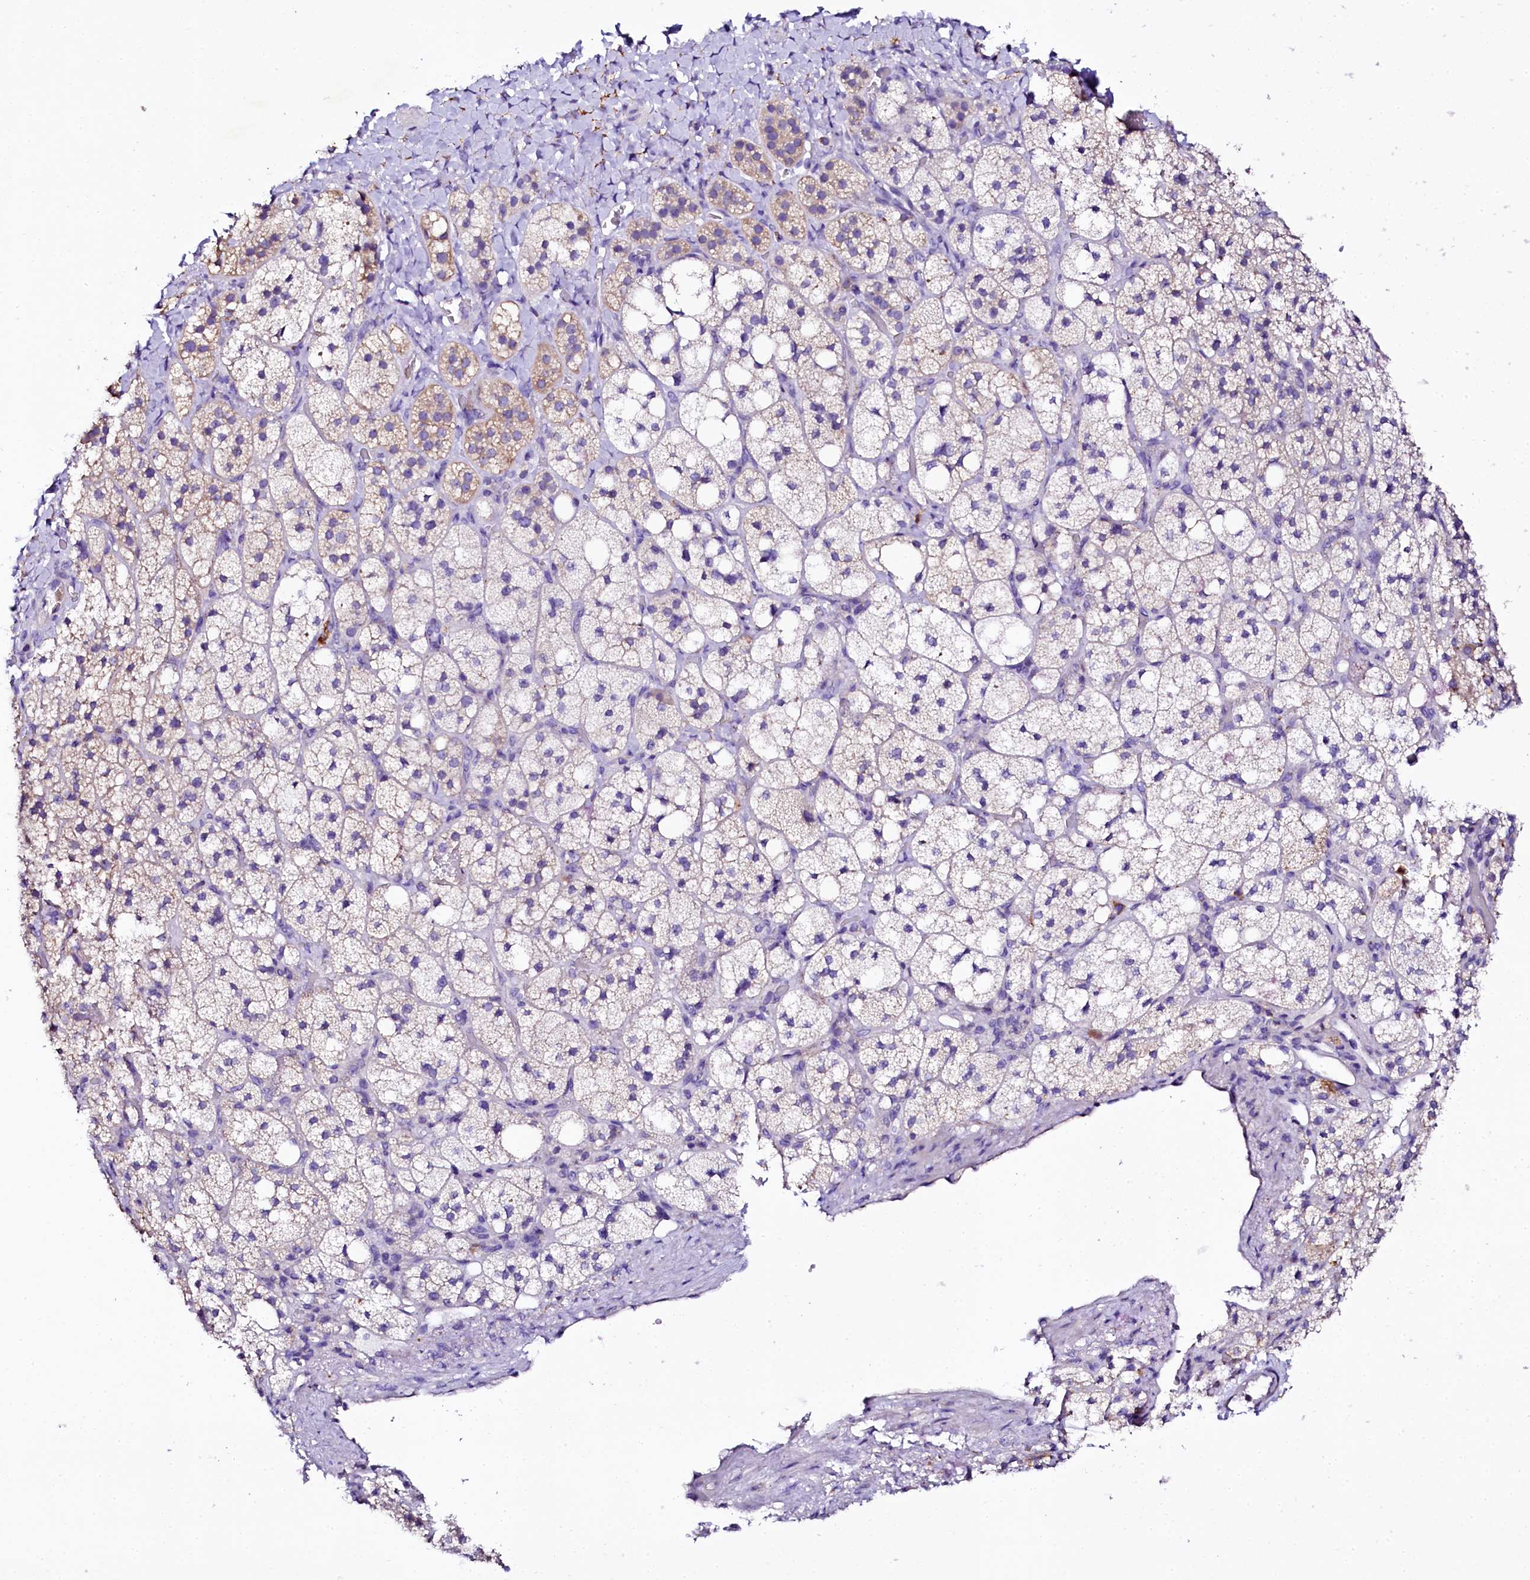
{"staining": {"intensity": "moderate", "quantity": "<25%", "location": "cytoplasmic/membranous"}, "tissue": "adrenal gland", "cell_type": "Glandular cells", "image_type": "normal", "snomed": [{"axis": "morphology", "description": "Normal tissue, NOS"}, {"axis": "topography", "description": "Adrenal gland"}], "caption": "Protein staining of normal adrenal gland demonstrates moderate cytoplasmic/membranous staining in approximately <25% of glandular cells.", "gene": "NAA16", "patient": {"sex": "male", "age": 61}}